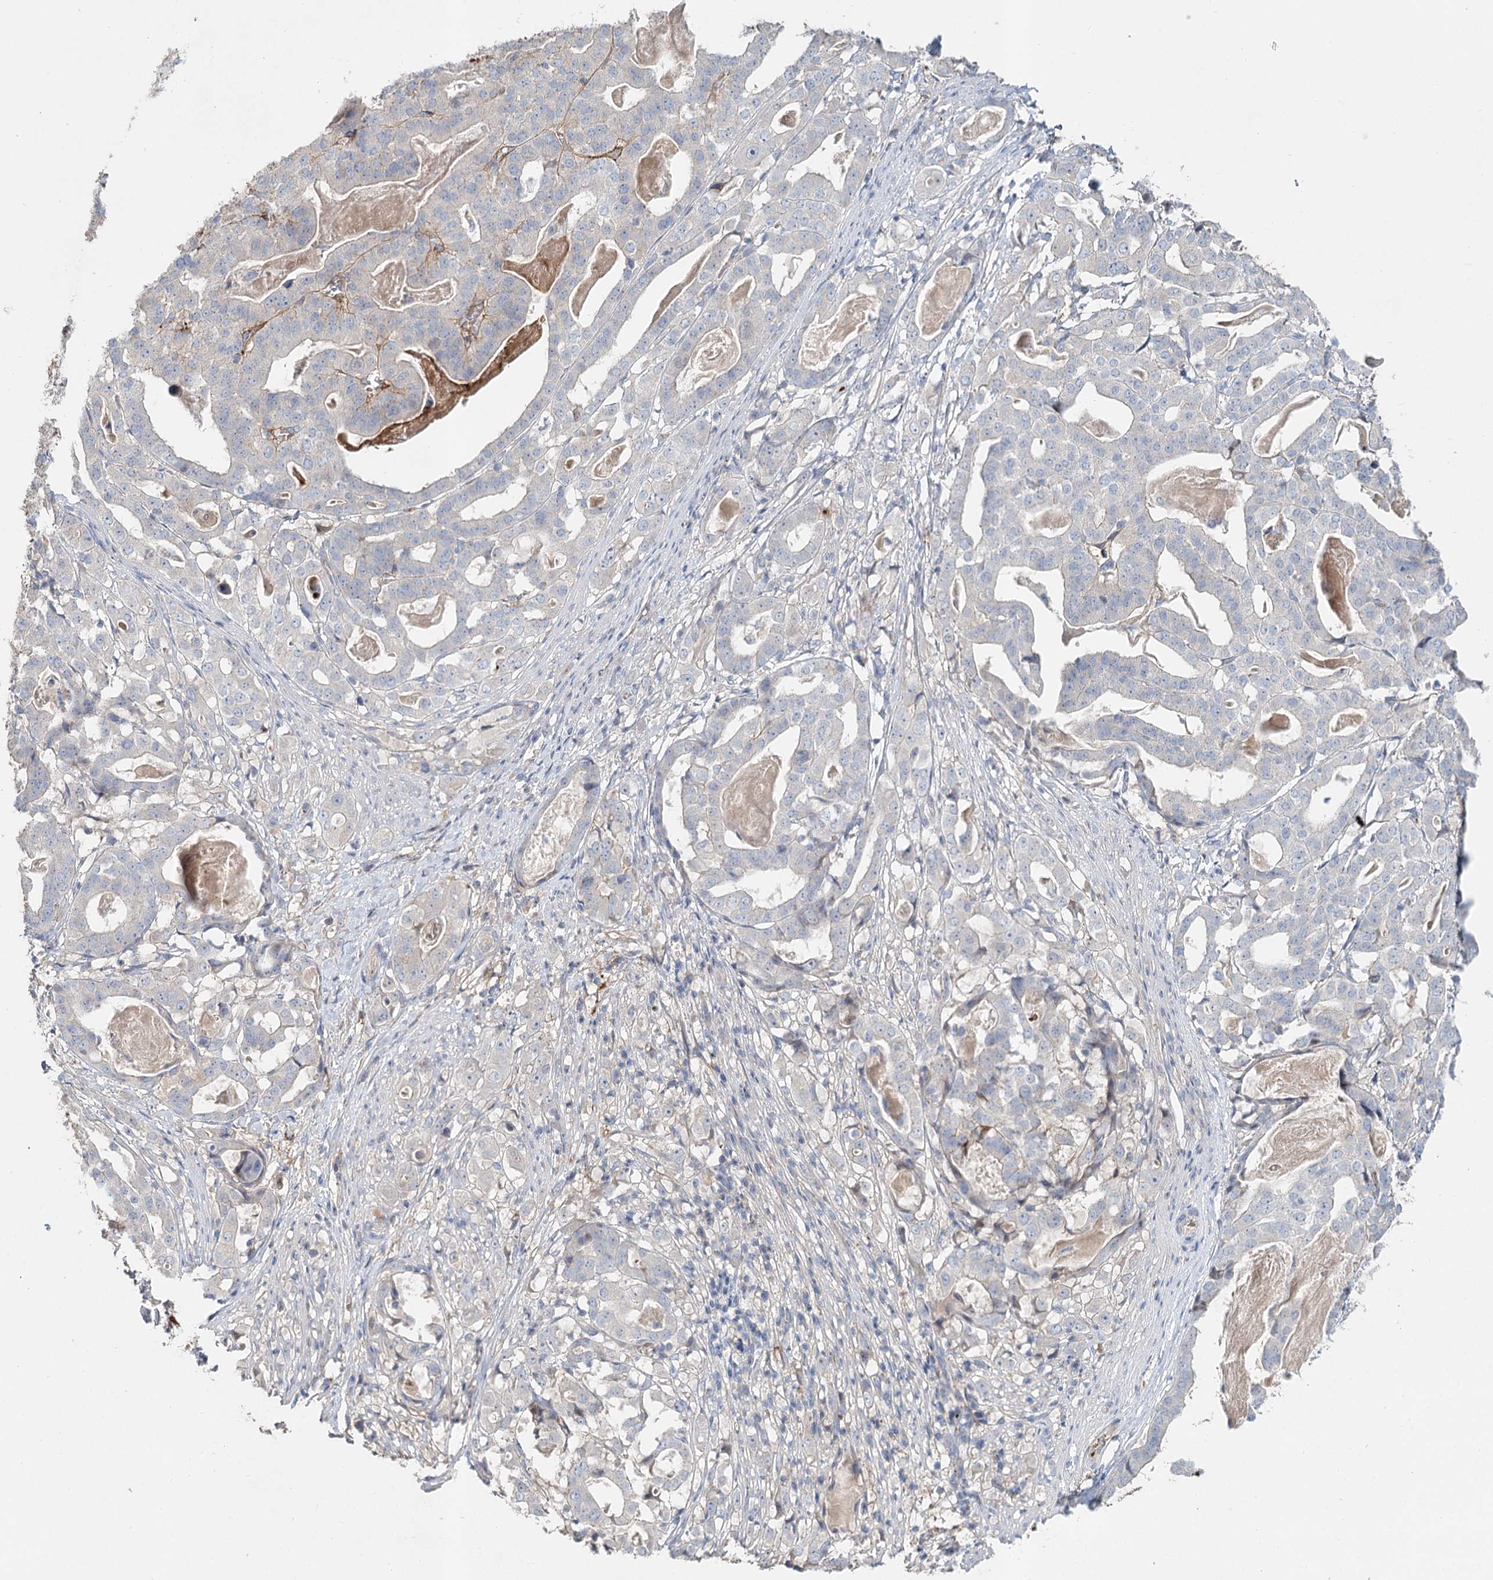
{"staining": {"intensity": "negative", "quantity": "none", "location": "none"}, "tissue": "stomach cancer", "cell_type": "Tumor cells", "image_type": "cancer", "snomed": [{"axis": "morphology", "description": "Adenocarcinoma, NOS"}, {"axis": "topography", "description": "Stomach"}], "caption": "Immunohistochemistry (IHC) micrograph of human stomach cancer stained for a protein (brown), which demonstrates no positivity in tumor cells.", "gene": "ALKBH8", "patient": {"sex": "male", "age": 48}}